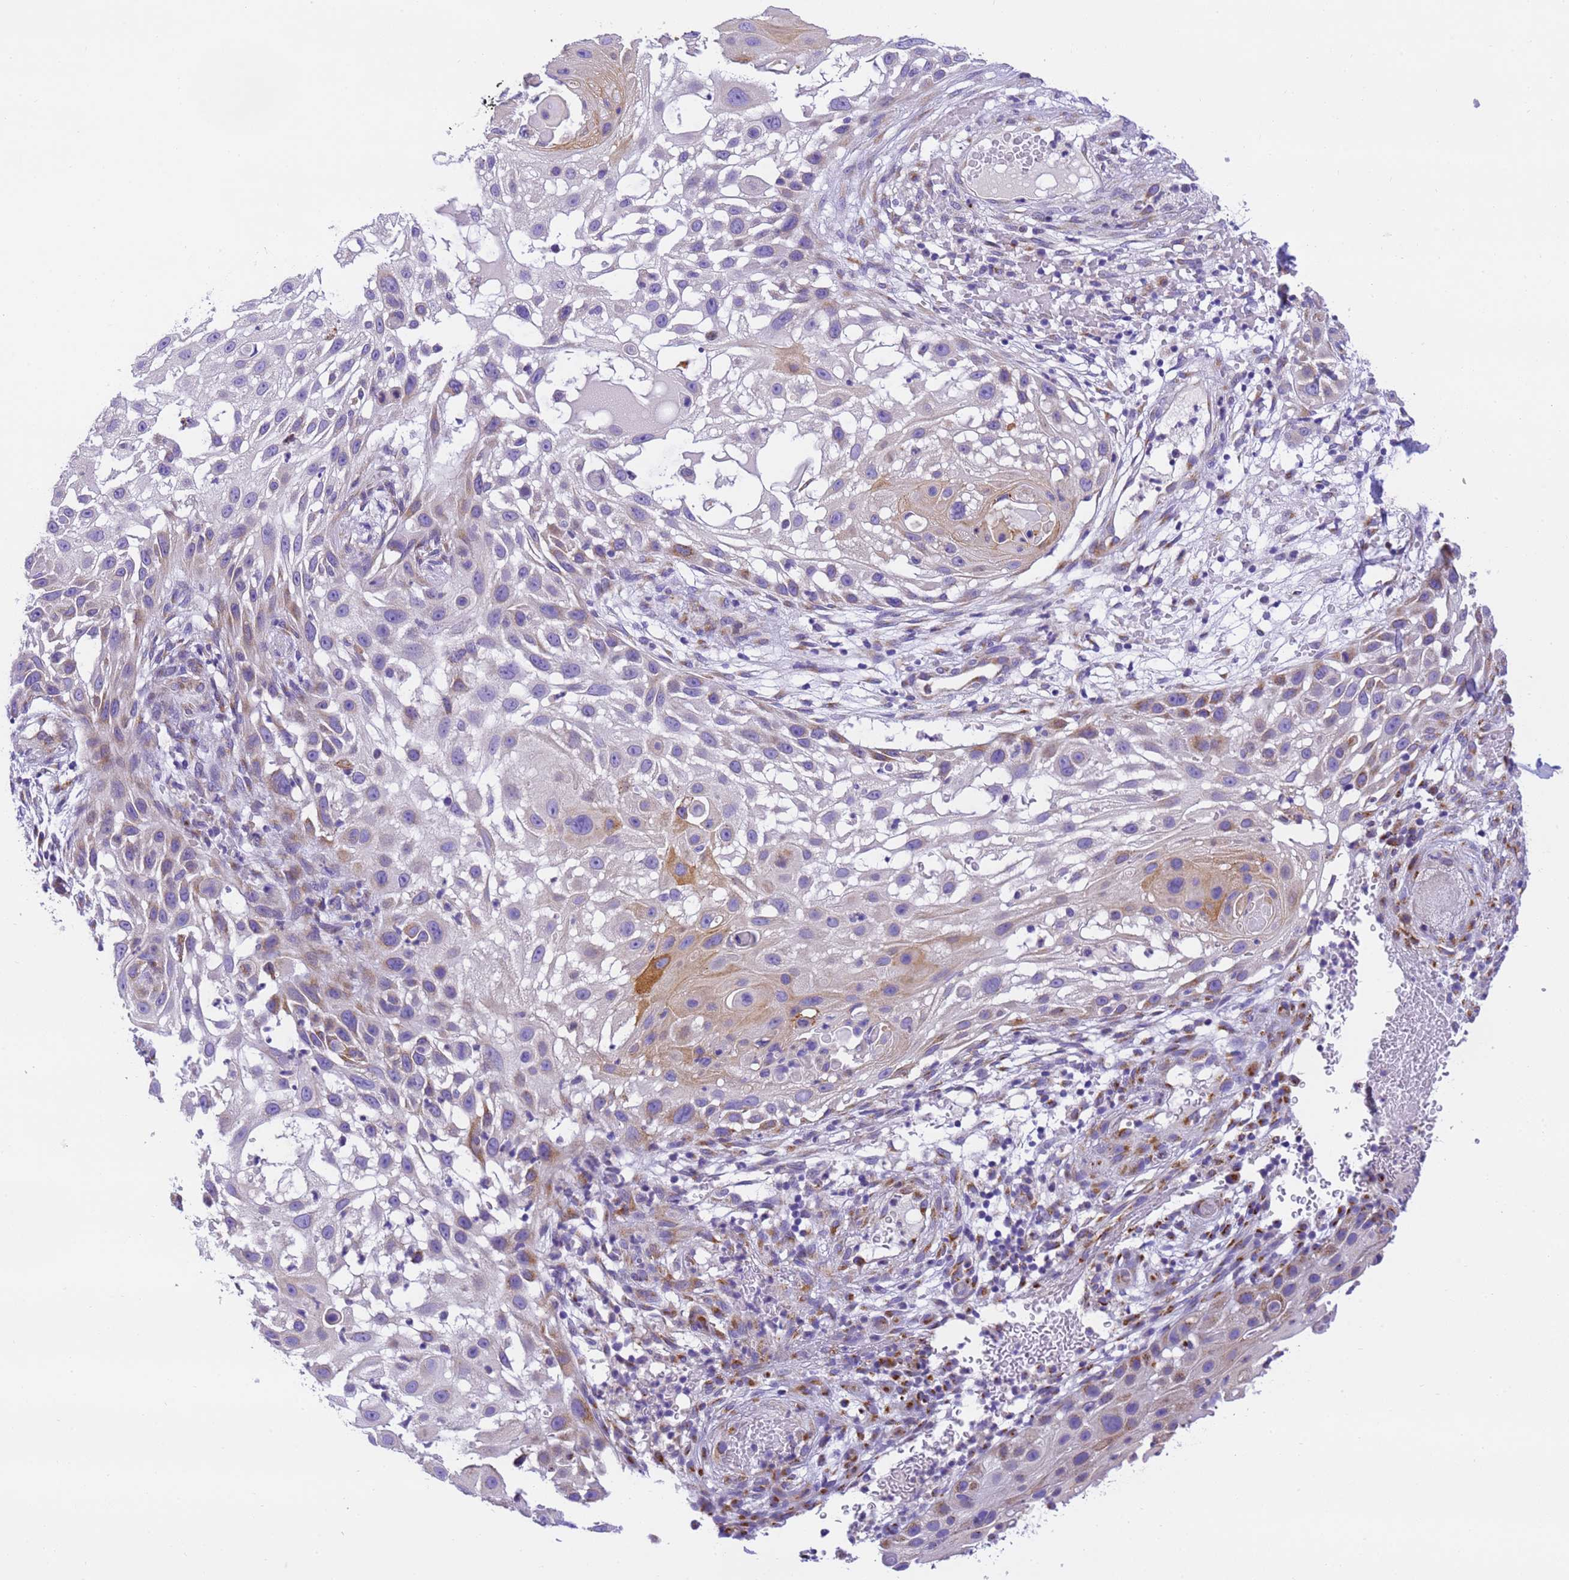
{"staining": {"intensity": "moderate", "quantity": "<25%", "location": "cytoplasmic/membranous"}, "tissue": "skin cancer", "cell_type": "Tumor cells", "image_type": "cancer", "snomed": [{"axis": "morphology", "description": "Squamous cell carcinoma, NOS"}, {"axis": "topography", "description": "Skin"}], "caption": "Tumor cells reveal low levels of moderate cytoplasmic/membranous staining in about <25% of cells in human skin cancer (squamous cell carcinoma).", "gene": "RHBDD3", "patient": {"sex": "female", "age": 44}}